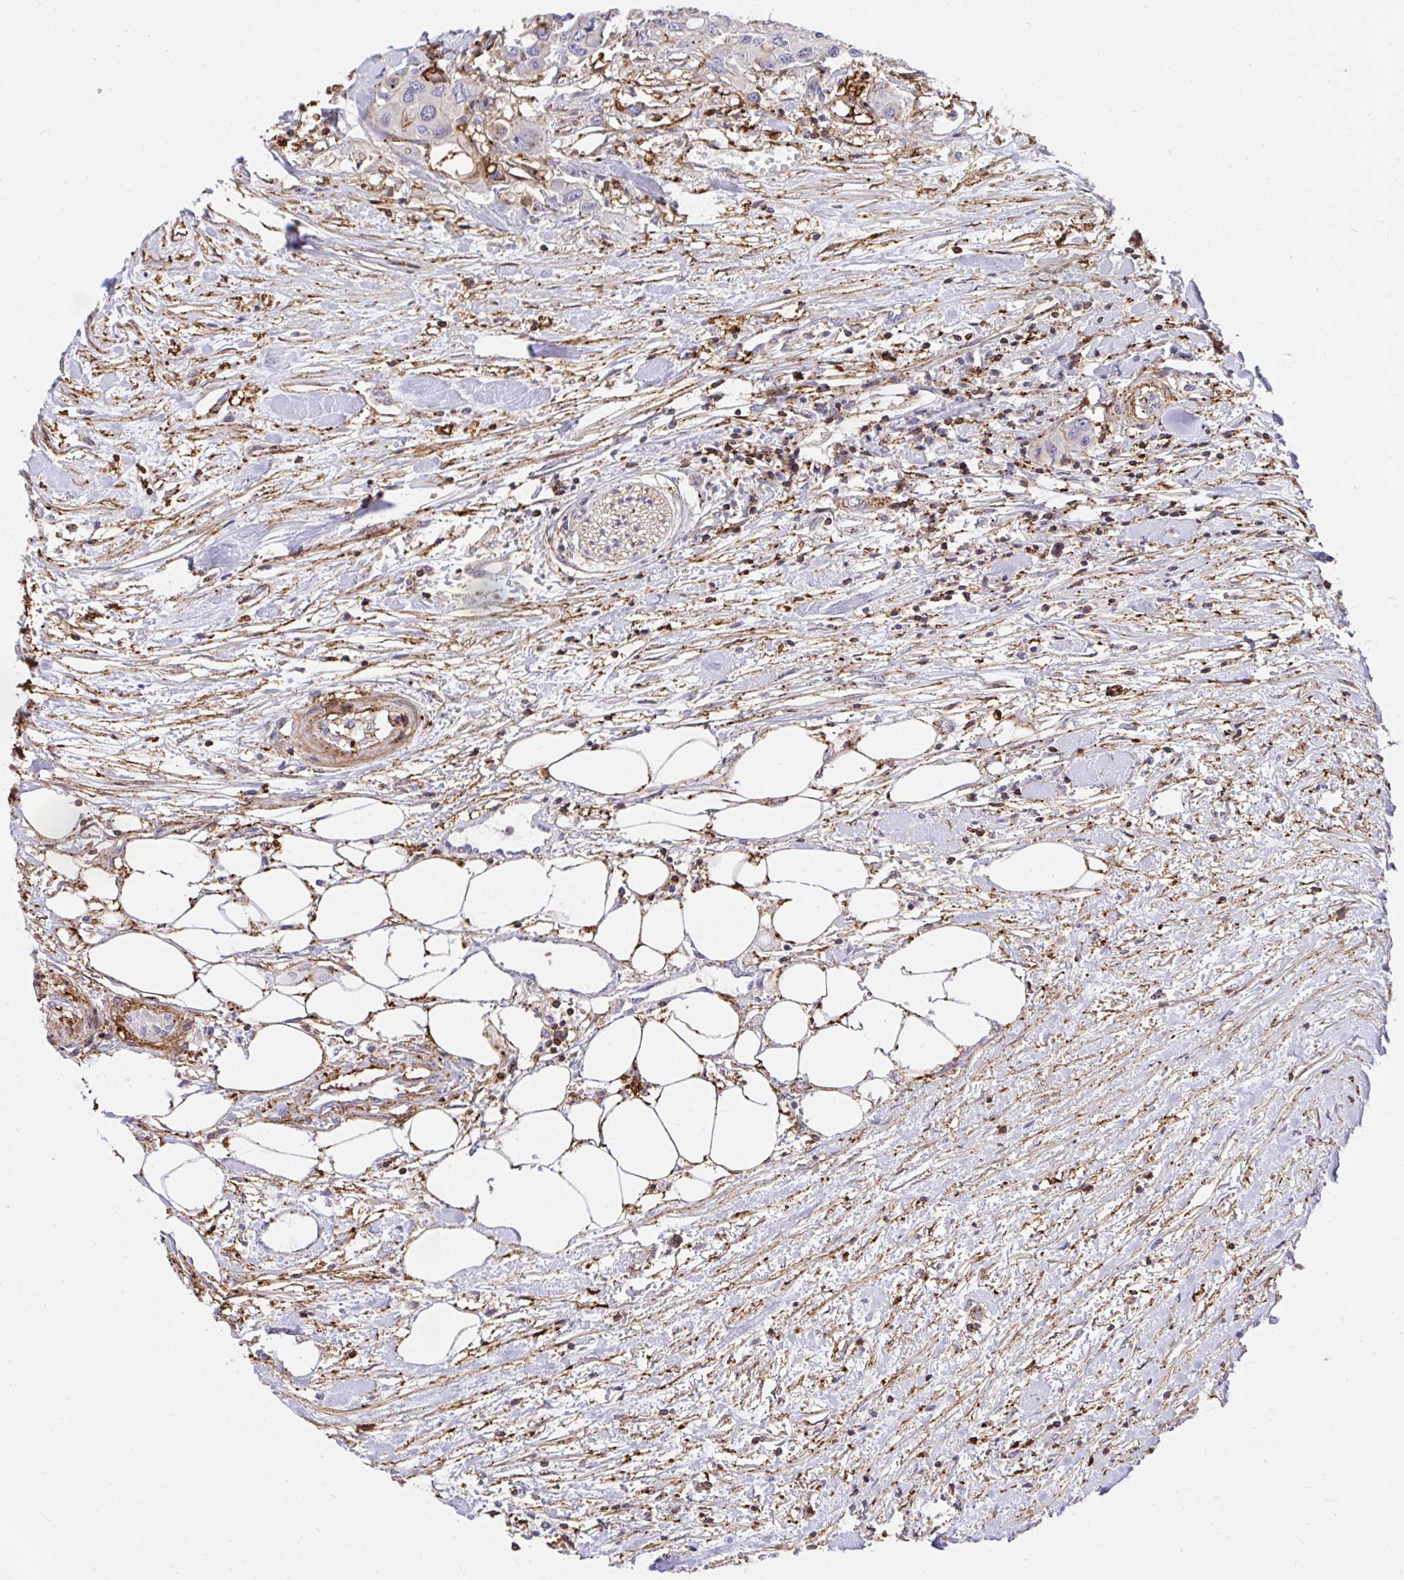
{"staining": {"intensity": "moderate", "quantity": "<25%", "location": "cytoplasmic/membranous"}, "tissue": "colorectal cancer", "cell_type": "Tumor cells", "image_type": "cancer", "snomed": [{"axis": "morphology", "description": "Adenocarcinoma, NOS"}, {"axis": "topography", "description": "Colon"}], "caption": "High-power microscopy captured an IHC image of colorectal adenocarcinoma, revealing moderate cytoplasmic/membranous expression in about <25% of tumor cells.", "gene": "ERI1", "patient": {"sex": "male", "age": 77}}